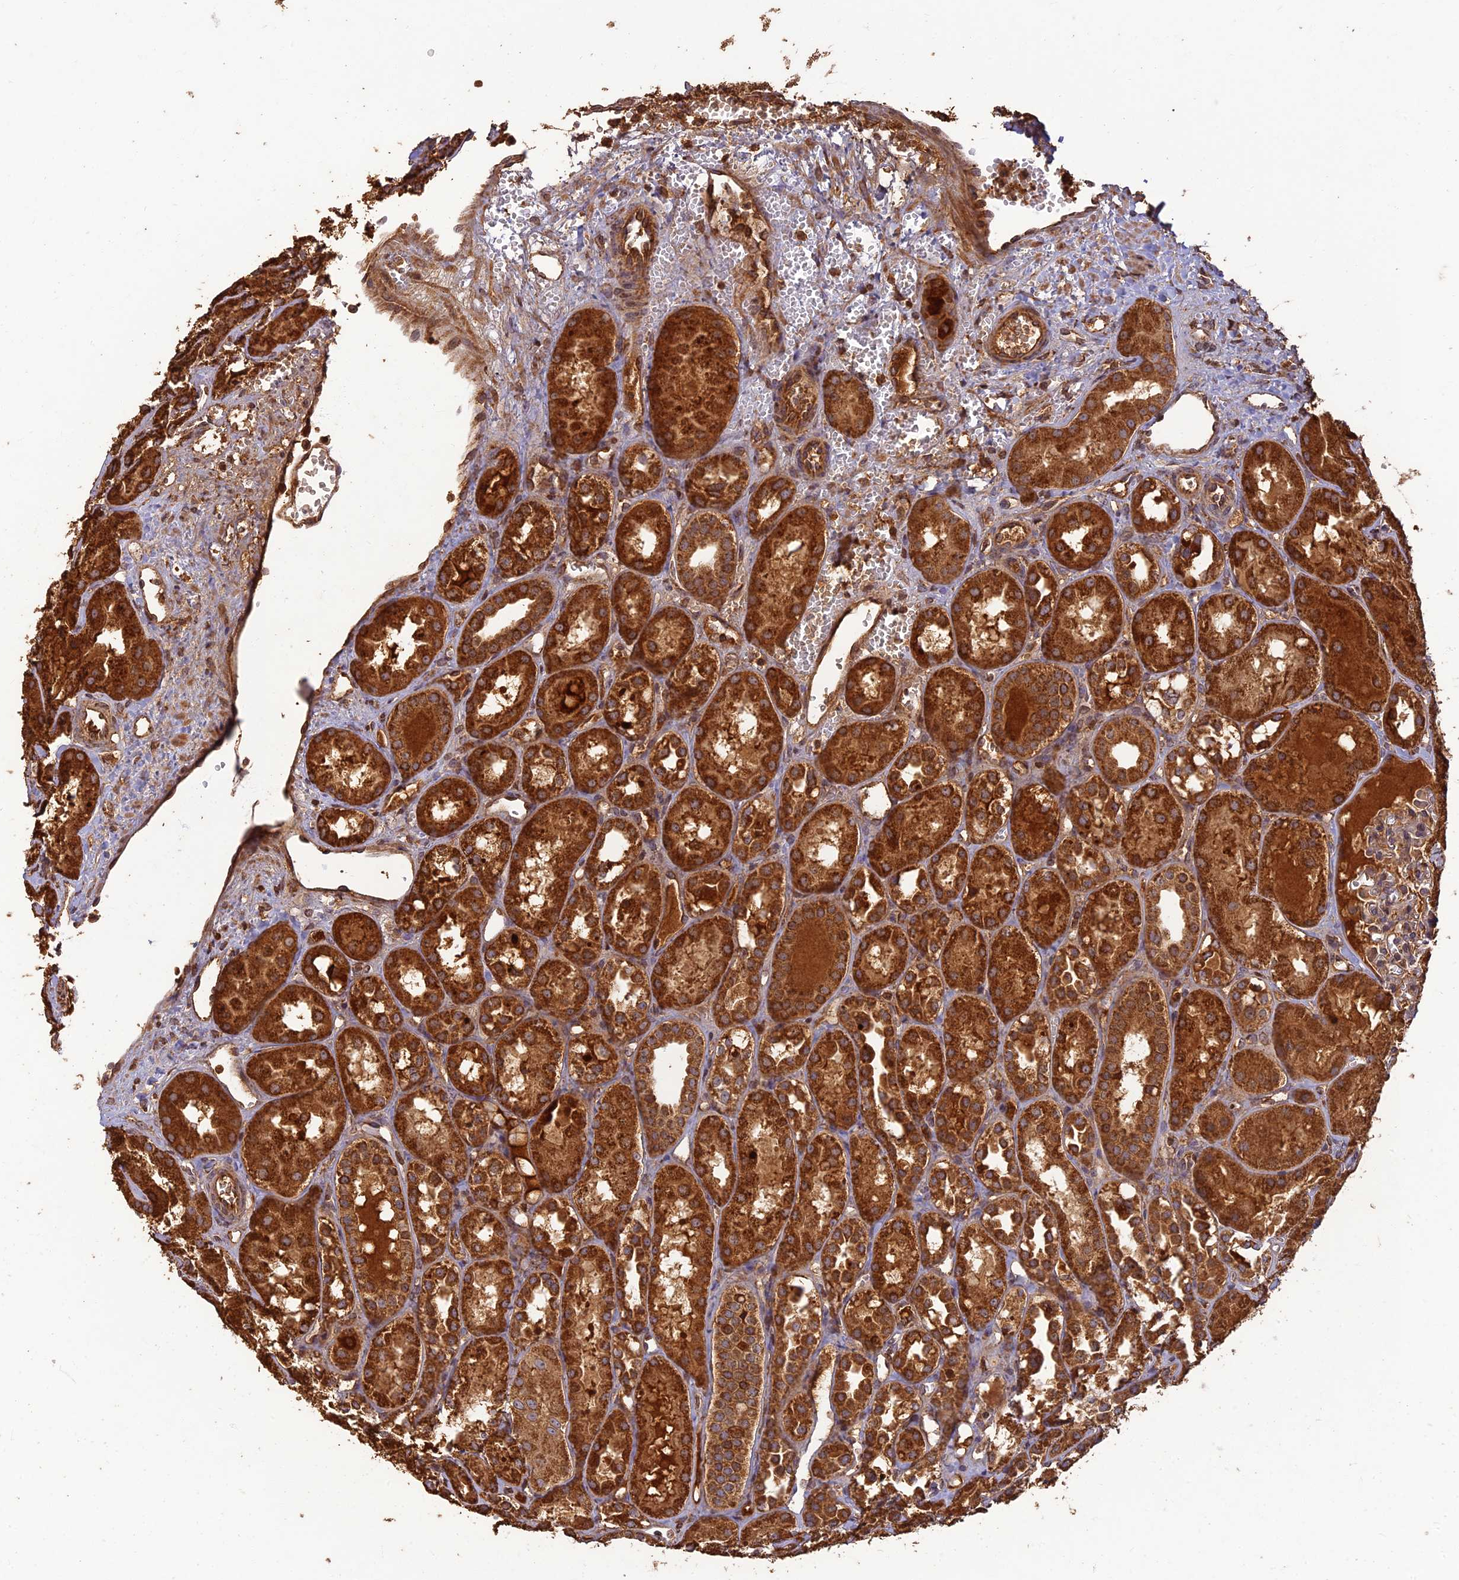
{"staining": {"intensity": "moderate", "quantity": ">75%", "location": "cytoplasmic/membranous"}, "tissue": "kidney", "cell_type": "Cells in glomeruli", "image_type": "normal", "snomed": [{"axis": "morphology", "description": "Normal tissue, NOS"}, {"axis": "topography", "description": "Kidney"}], "caption": "Immunohistochemical staining of normal human kidney exhibits moderate cytoplasmic/membranous protein positivity in about >75% of cells in glomeruli. (DAB (3,3'-diaminobenzidine) = brown stain, brightfield microscopy at high magnification).", "gene": "CORO1C", "patient": {"sex": "male", "age": 16}}